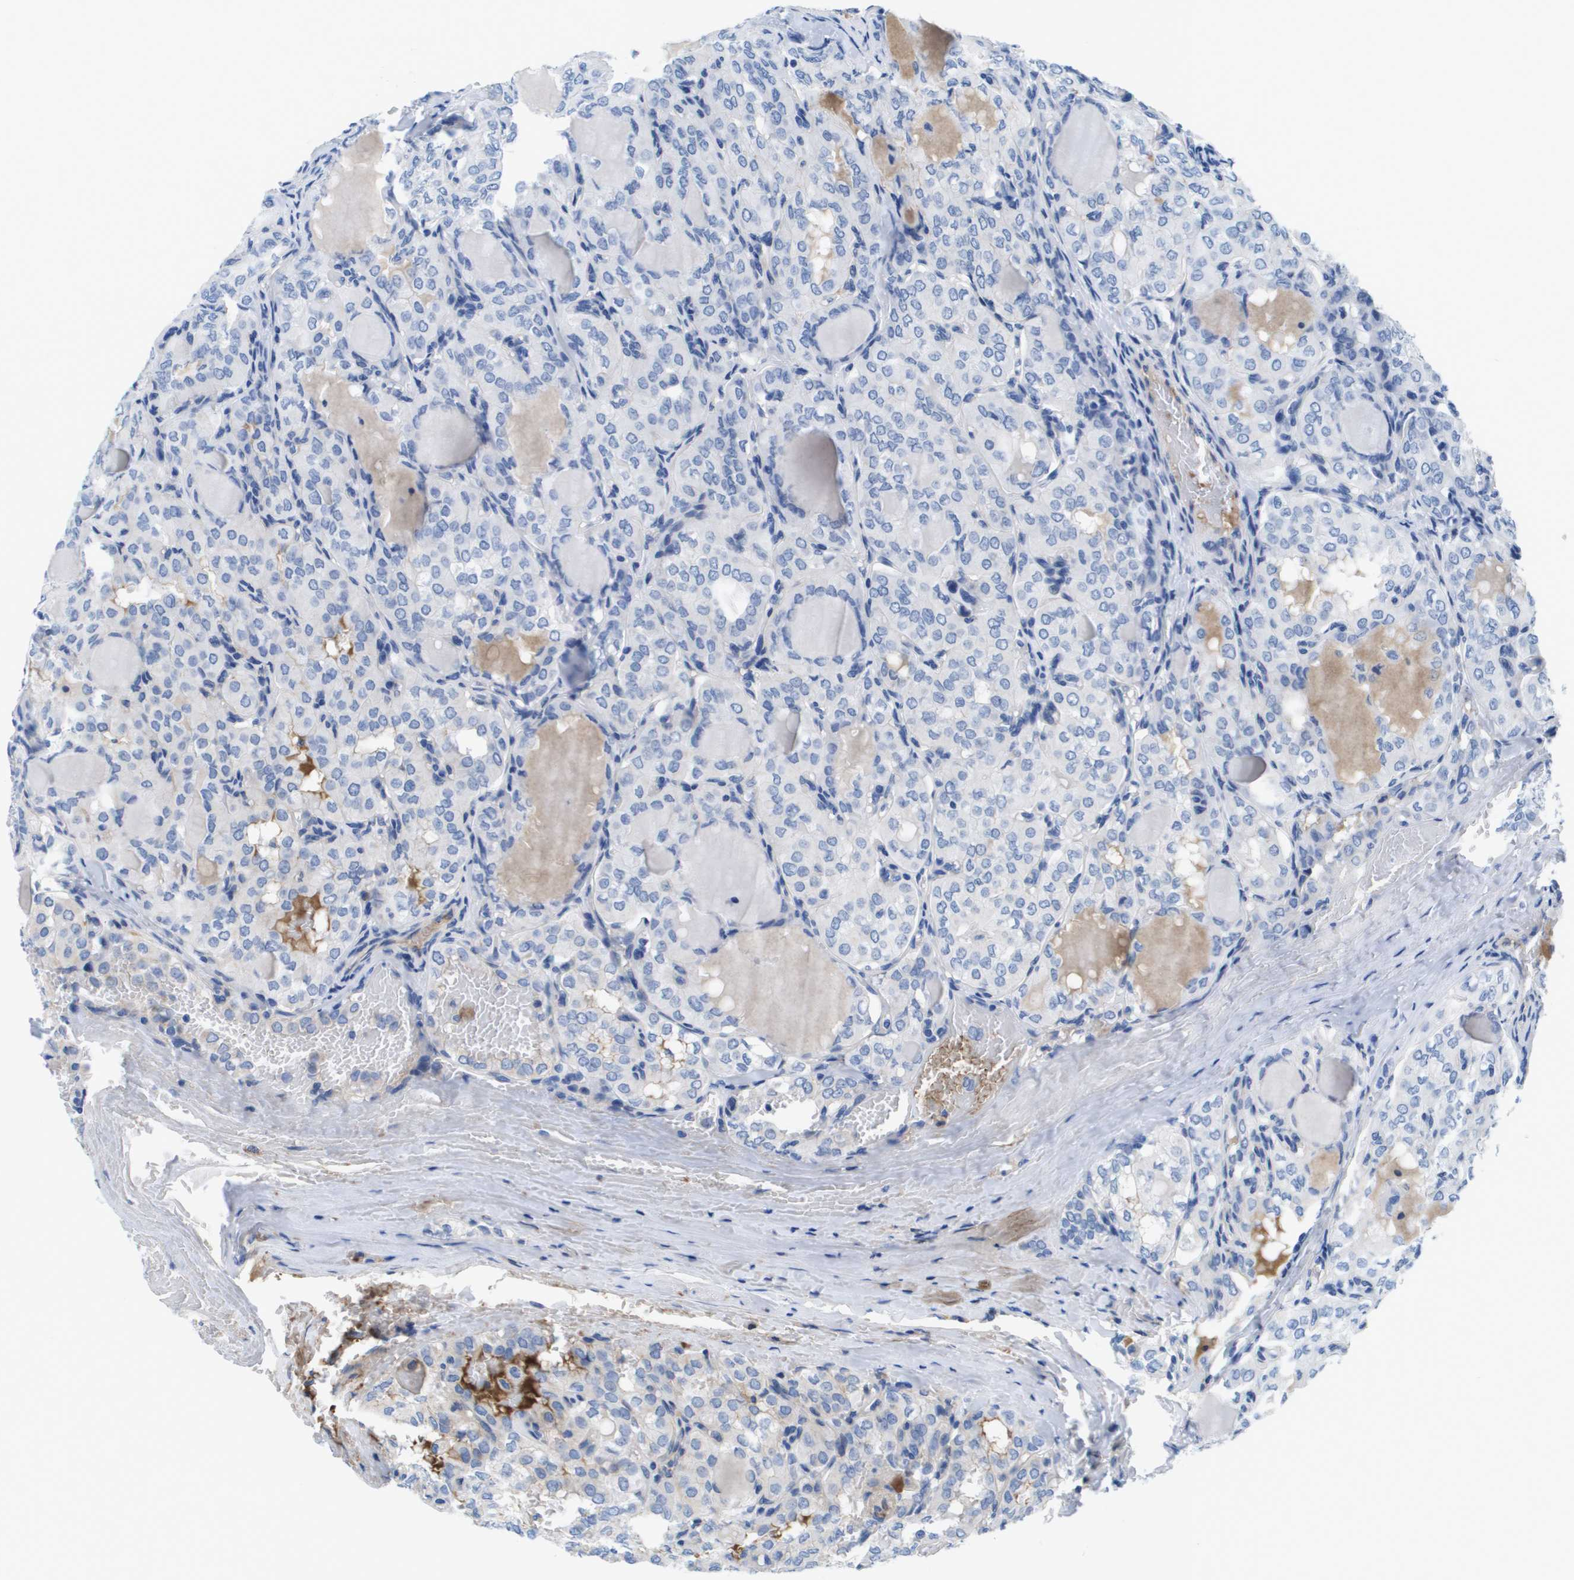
{"staining": {"intensity": "negative", "quantity": "none", "location": "none"}, "tissue": "thyroid cancer", "cell_type": "Tumor cells", "image_type": "cancer", "snomed": [{"axis": "morphology", "description": "Papillary adenocarcinoma, NOS"}, {"axis": "topography", "description": "Thyroid gland"}], "caption": "Thyroid cancer (papillary adenocarcinoma) stained for a protein using immunohistochemistry reveals no staining tumor cells.", "gene": "APOA1", "patient": {"sex": "male", "age": 33}}